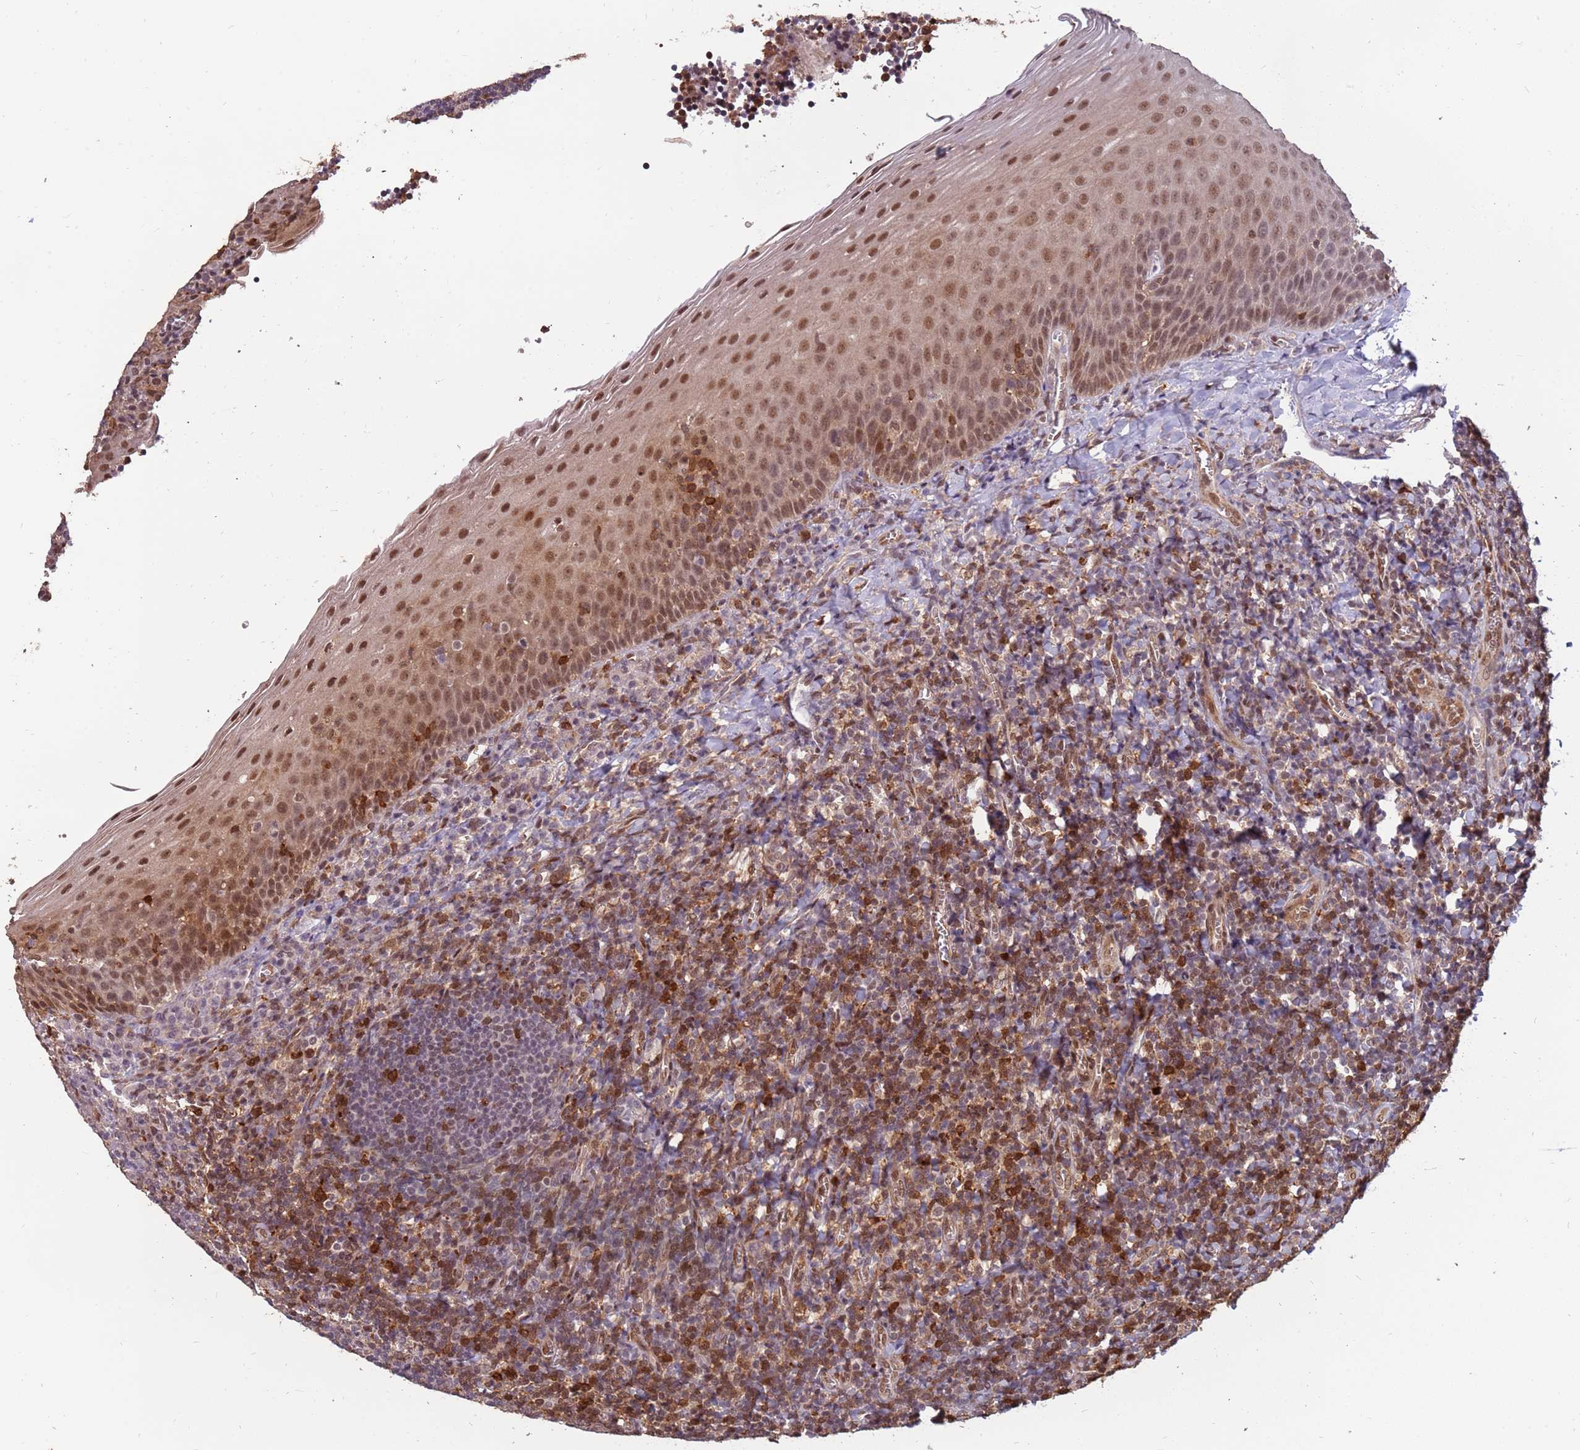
{"staining": {"intensity": "strong", "quantity": "<25%", "location": "nuclear"}, "tissue": "tonsil", "cell_type": "Germinal center cells", "image_type": "normal", "snomed": [{"axis": "morphology", "description": "Normal tissue, NOS"}, {"axis": "topography", "description": "Tonsil"}], "caption": "High-power microscopy captured an immunohistochemistry photomicrograph of benign tonsil, revealing strong nuclear staining in about <25% of germinal center cells. The staining was performed using DAB (3,3'-diaminobenzidine), with brown indicating positive protein expression. Nuclei are stained blue with hematoxylin.", "gene": "GBP2", "patient": {"sex": "male", "age": 27}}